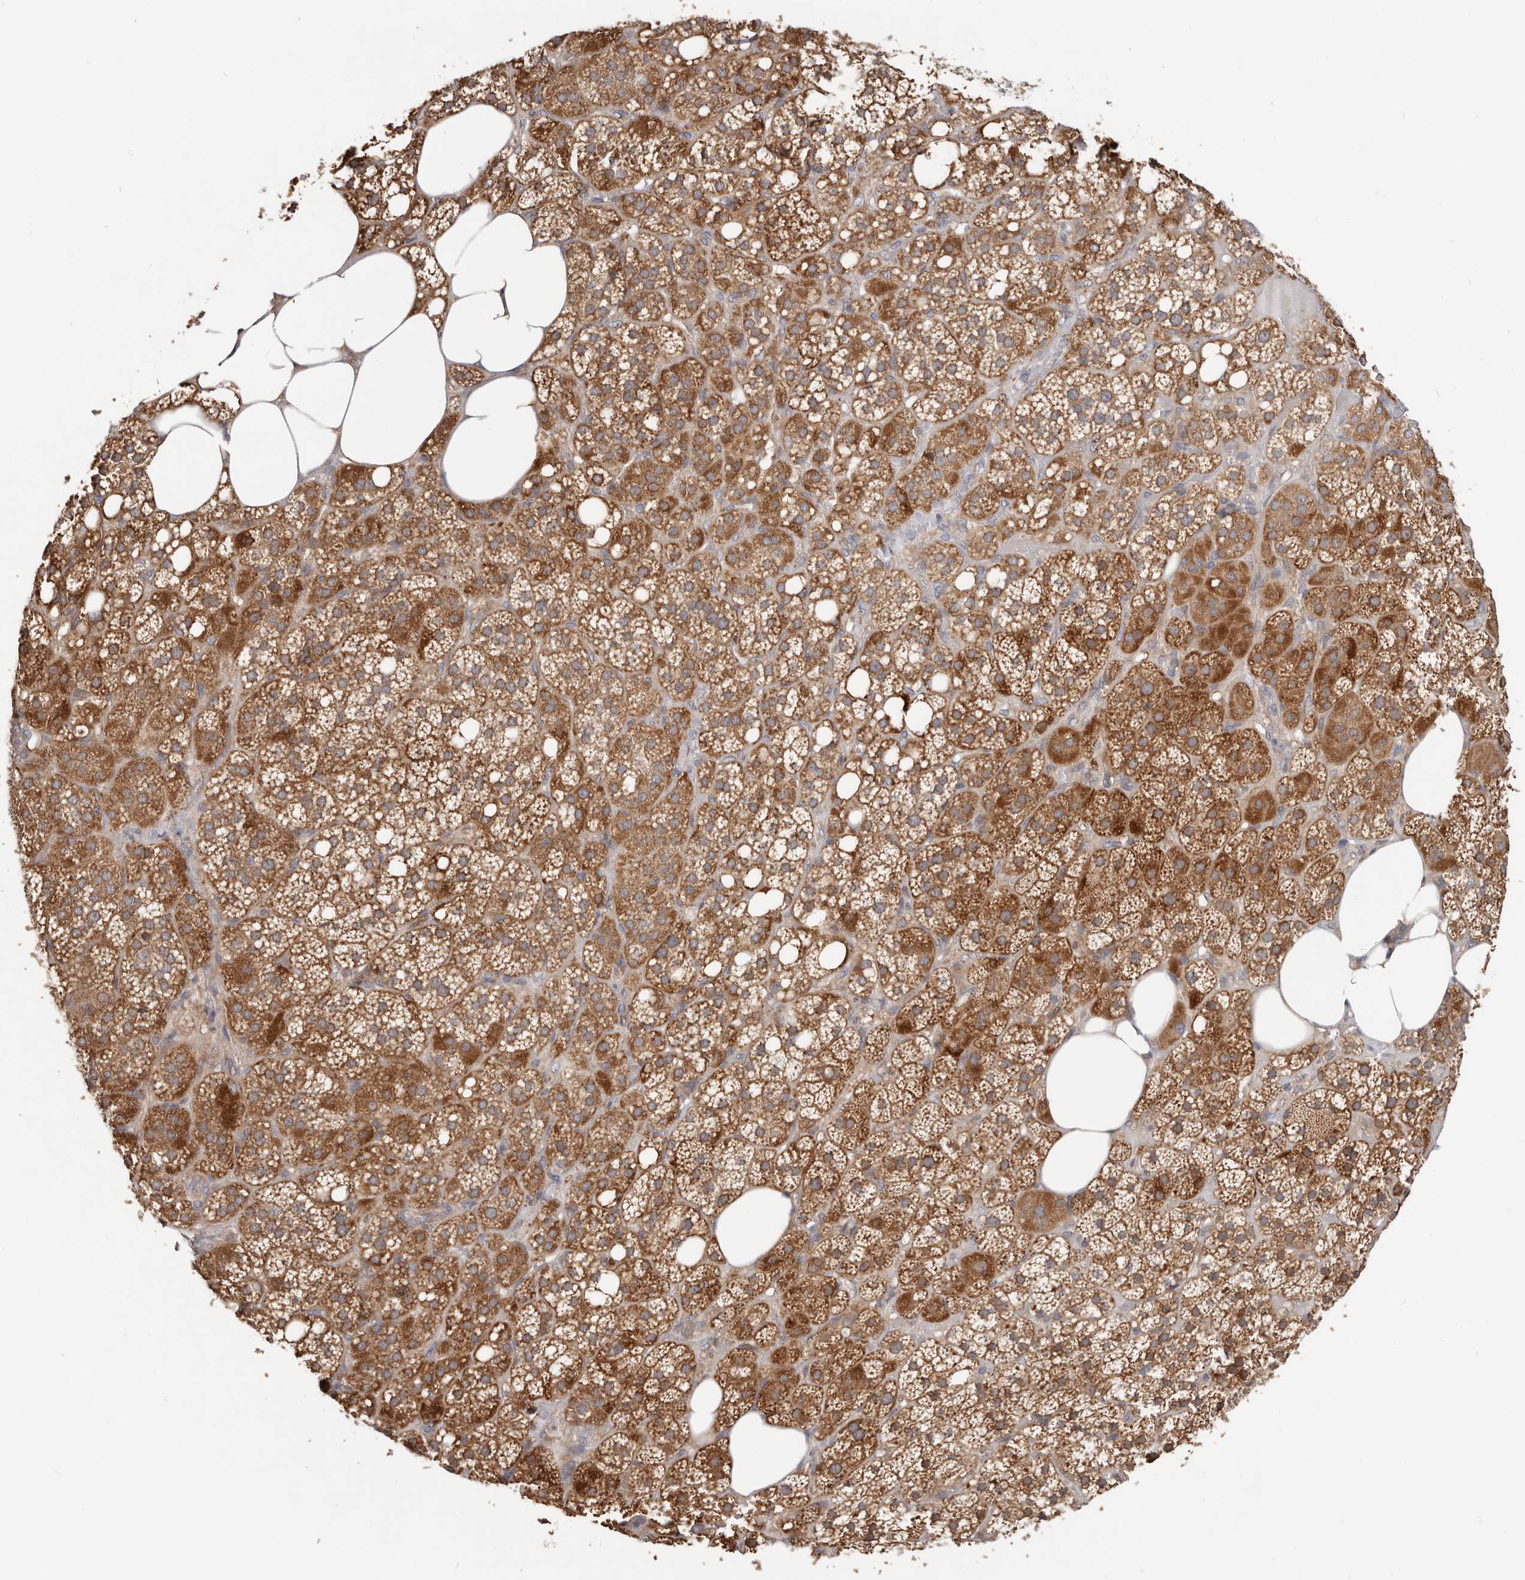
{"staining": {"intensity": "strong", "quantity": "25%-75%", "location": "cytoplasmic/membranous"}, "tissue": "adrenal gland", "cell_type": "Glandular cells", "image_type": "normal", "snomed": [{"axis": "morphology", "description": "Normal tissue, NOS"}, {"axis": "topography", "description": "Adrenal gland"}], "caption": "Glandular cells show strong cytoplasmic/membranous expression in about 25%-75% of cells in normal adrenal gland. (IHC, brightfield microscopy, high magnification).", "gene": "LRP6", "patient": {"sex": "female", "age": 59}}